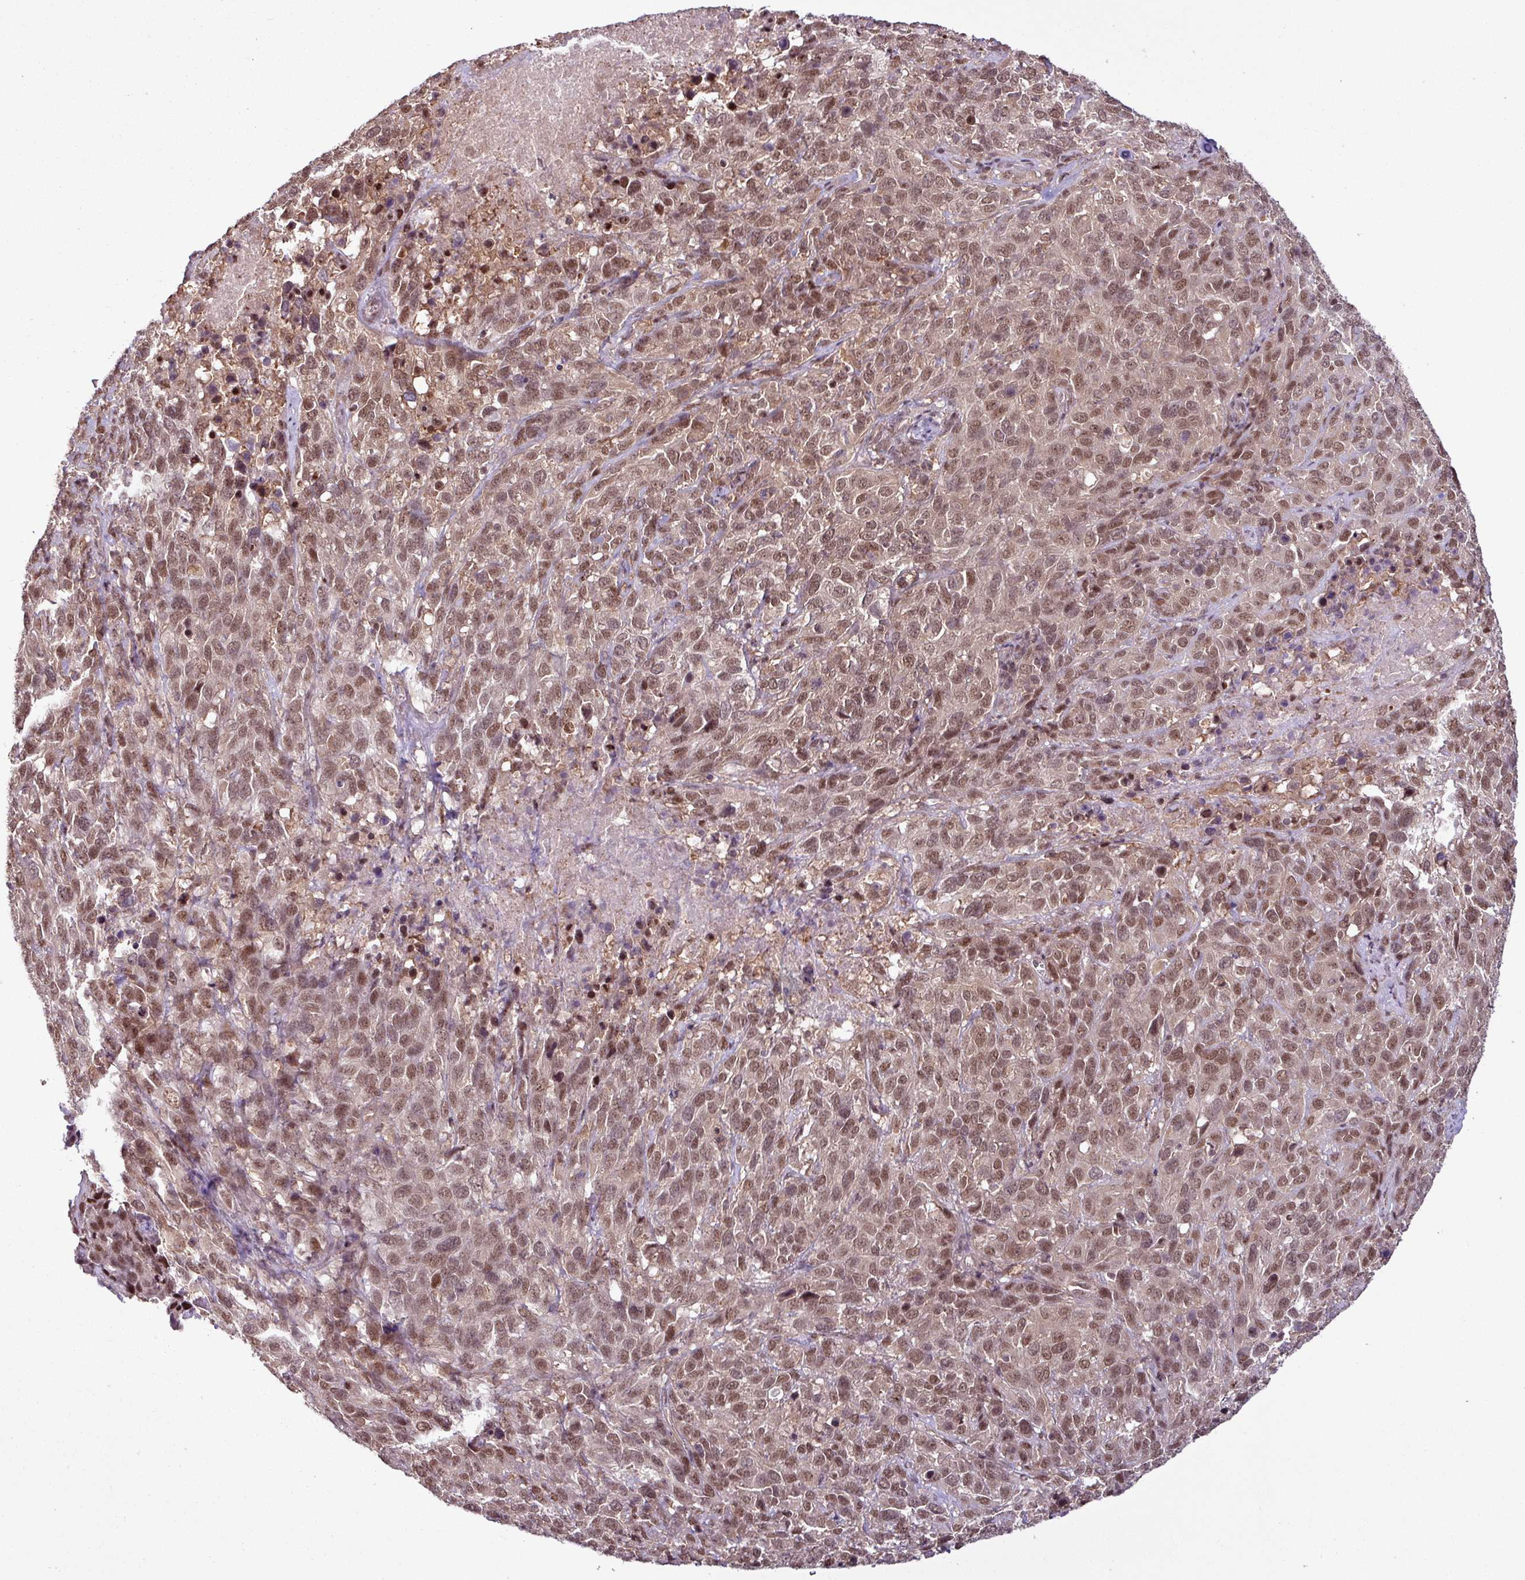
{"staining": {"intensity": "moderate", "quantity": ">75%", "location": "nuclear"}, "tissue": "cervical cancer", "cell_type": "Tumor cells", "image_type": "cancer", "snomed": [{"axis": "morphology", "description": "Squamous cell carcinoma, NOS"}, {"axis": "topography", "description": "Cervix"}], "caption": "Human squamous cell carcinoma (cervical) stained for a protein (brown) displays moderate nuclear positive expression in approximately >75% of tumor cells.", "gene": "ITPKC", "patient": {"sex": "female", "age": 51}}